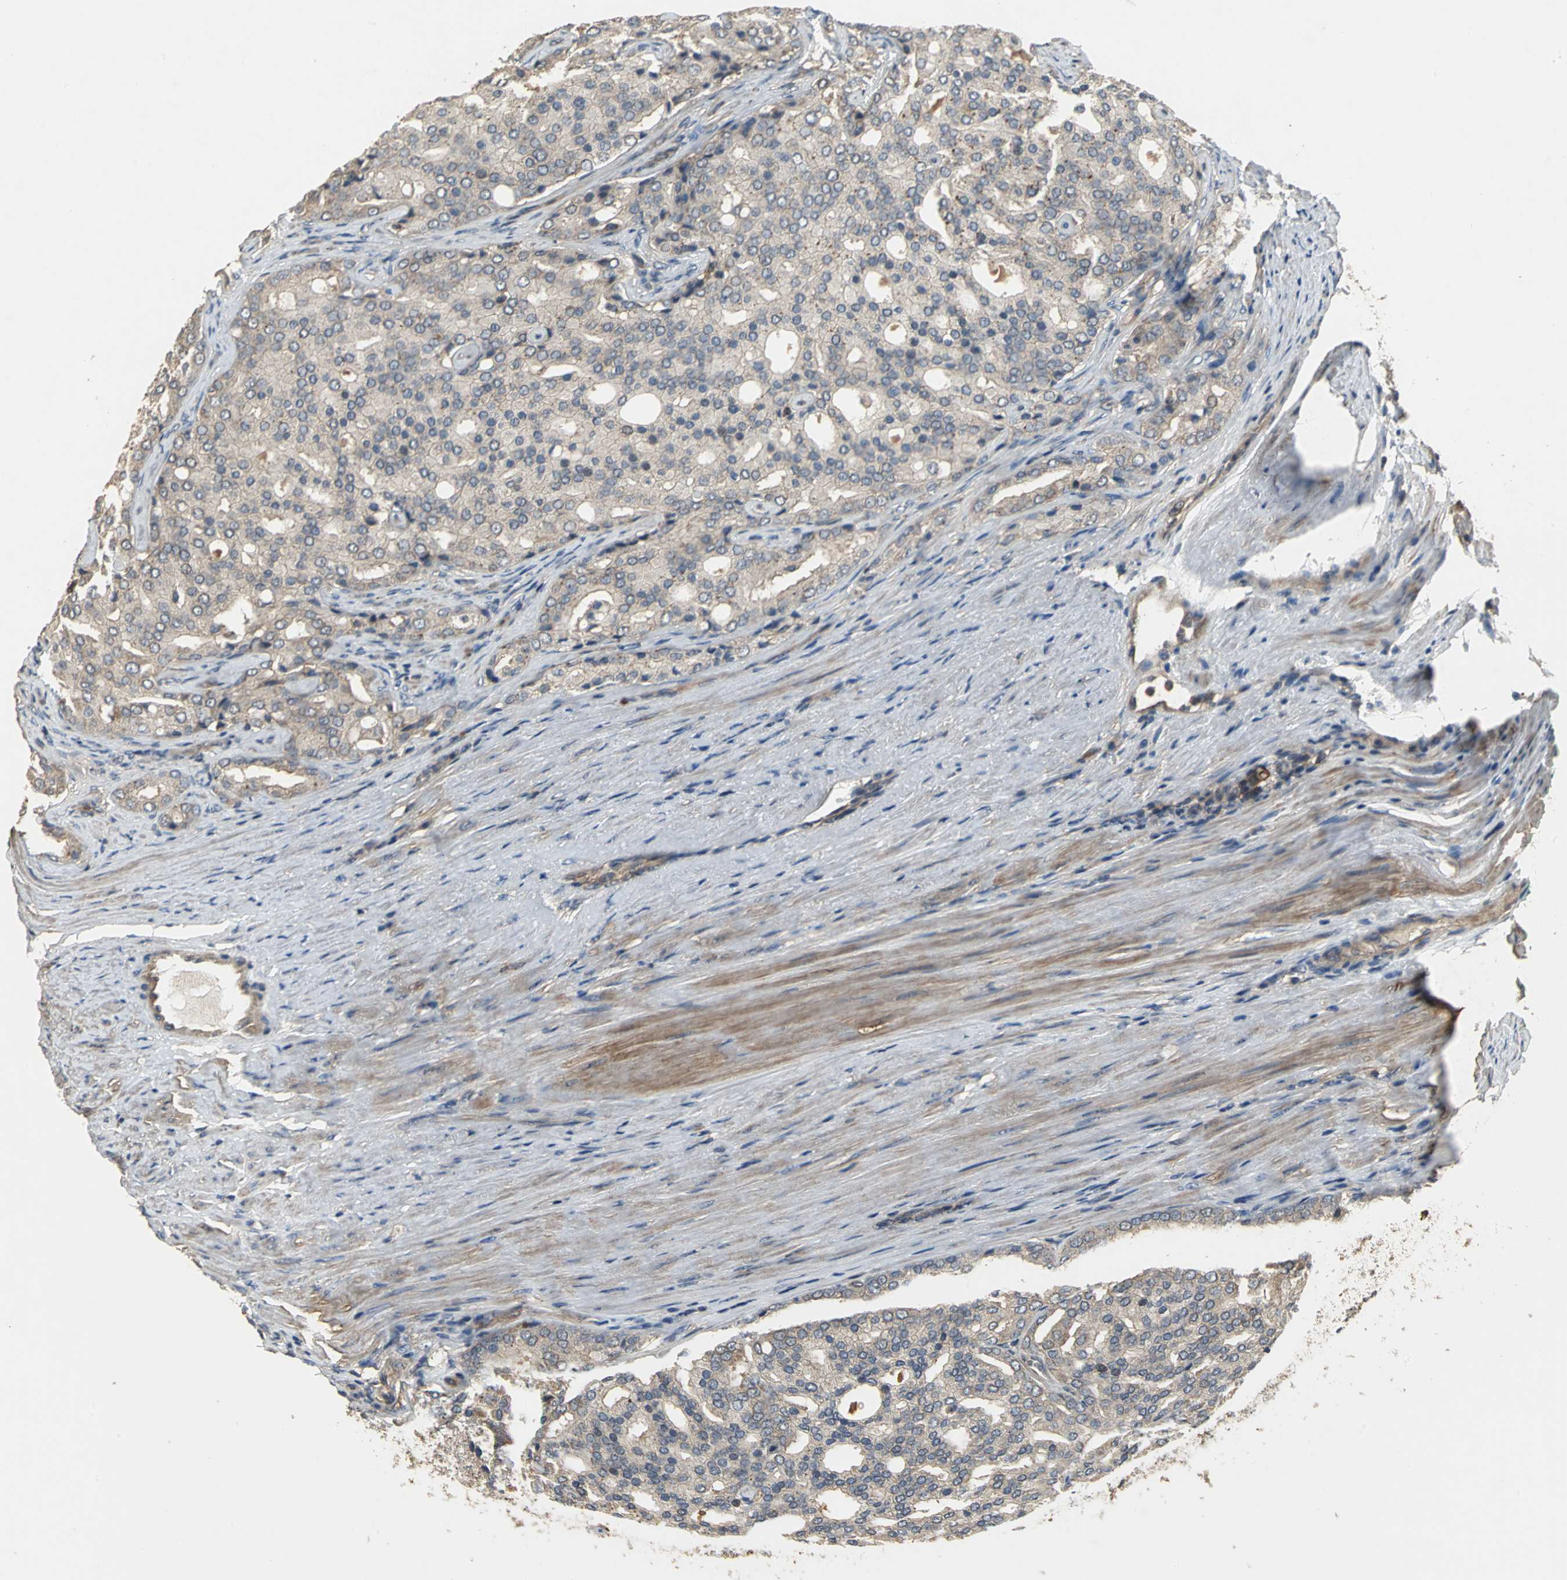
{"staining": {"intensity": "weak", "quantity": ">75%", "location": "cytoplasmic/membranous"}, "tissue": "prostate cancer", "cell_type": "Tumor cells", "image_type": "cancer", "snomed": [{"axis": "morphology", "description": "Adenocarcinoma, High grade"}, {"axis": "topography", "description": "Prostate"}], "caption": "Prostate high-grade adenocarcinoma stained with immunohistochemistry (IHC) displays weak cytoplasmic/membranous staining in about >75% of tumor cells. (IHC, brightfield microscopy, high magnification).", "gene": "MET", "patient": {"sex": "male", "age": 64}}